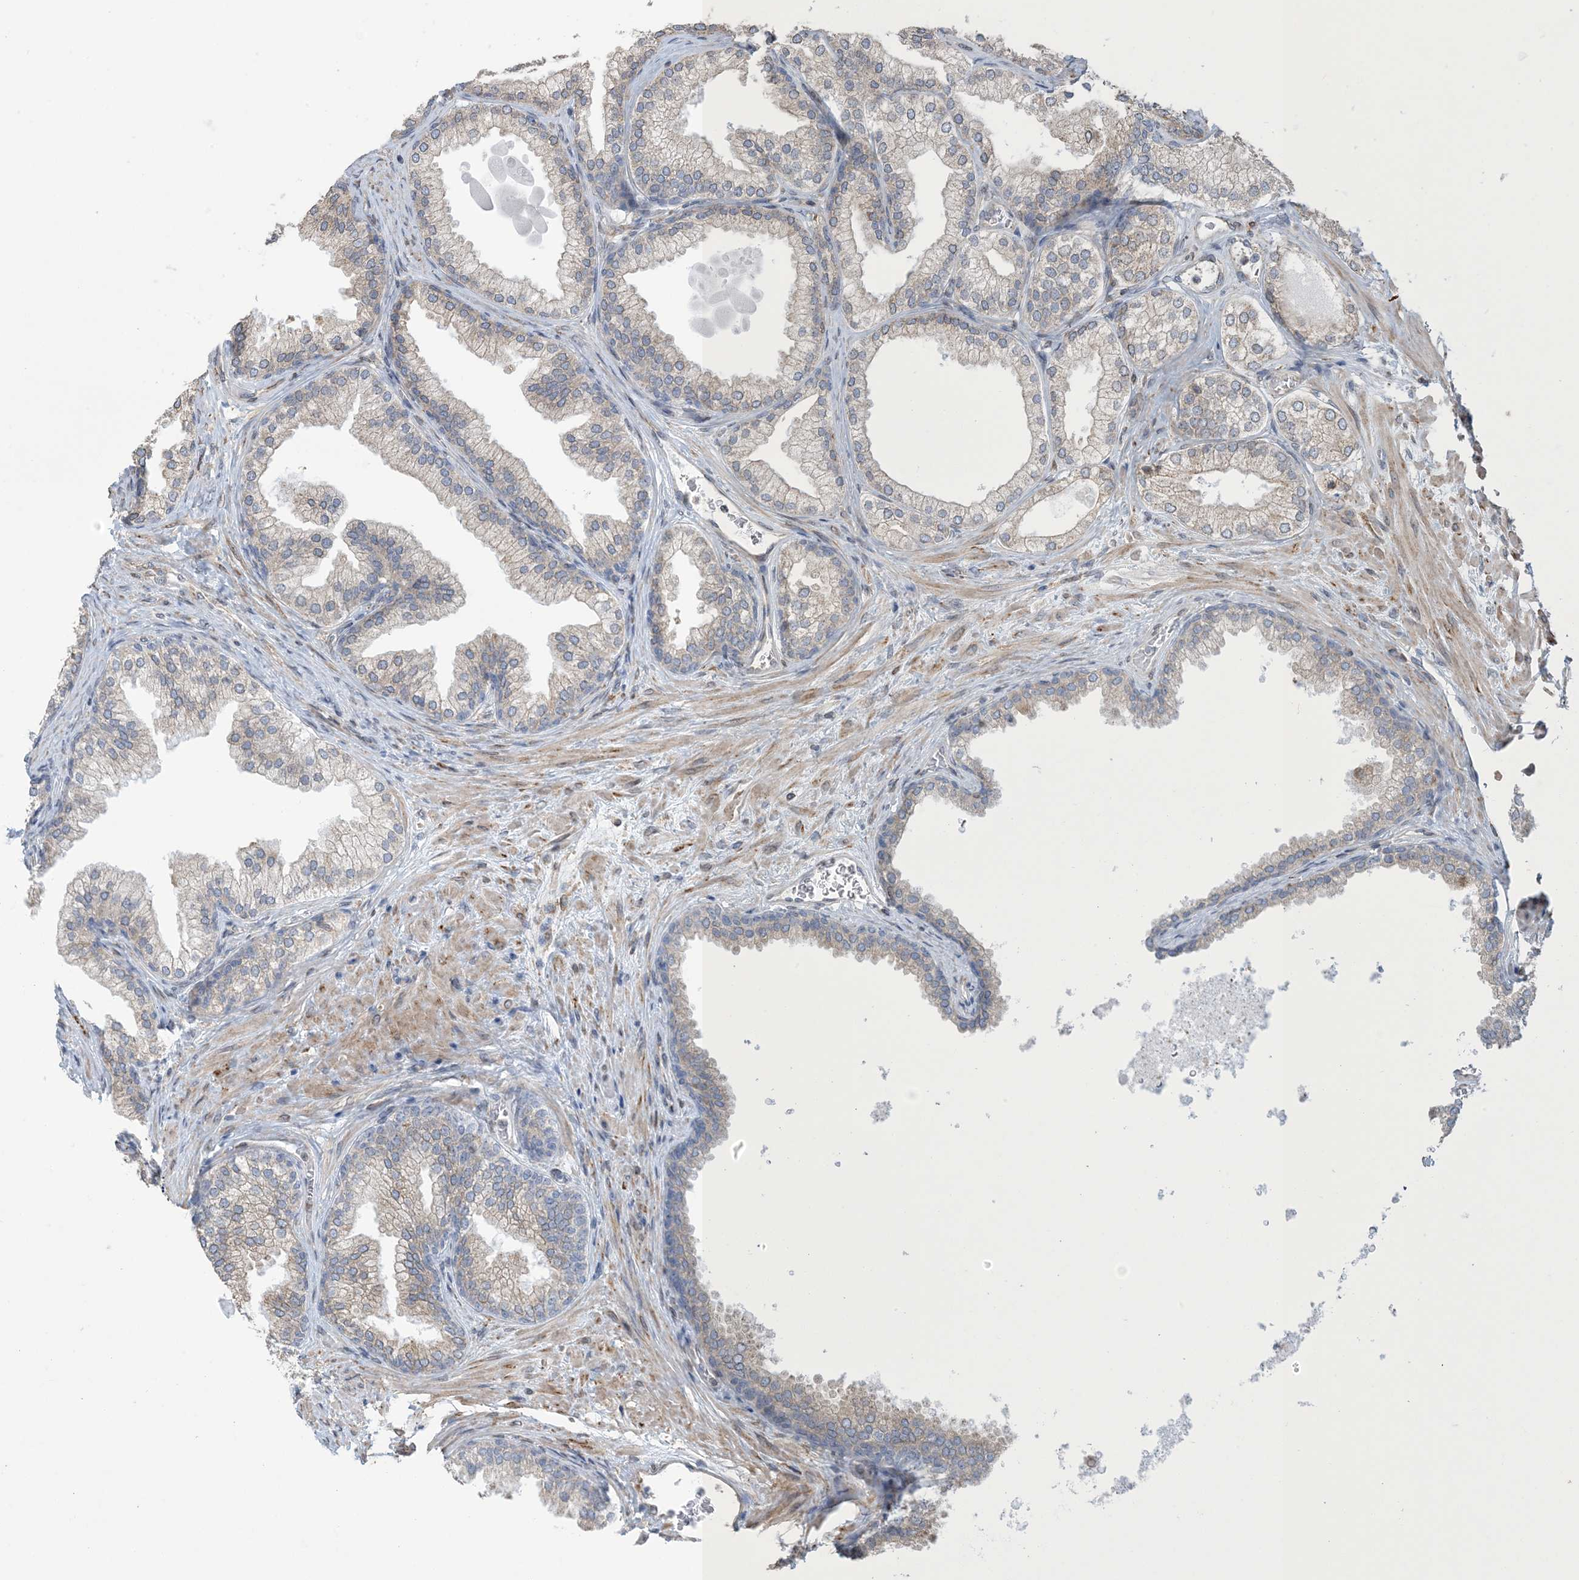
{"staining": {"intensity": "weak", "quantity": "25%-75%", "location": "cytoplasmic/membranous"}, "tissue": "prostate", "cell_type": "Glandular cells", "image_type": "normal", "snomed": [{"axis": "morphology", "description": "Normal tissue, NOS"}, {"axis": "topography", "description": "Prostate"}], "caption": "Protein analysis of benign prostate displays weak cytoplasmic/membranous expression in approximately 25%-75% of glandular cells.", "gene": "SHANK1", "patient": {"sex": "male", "age": 76}}